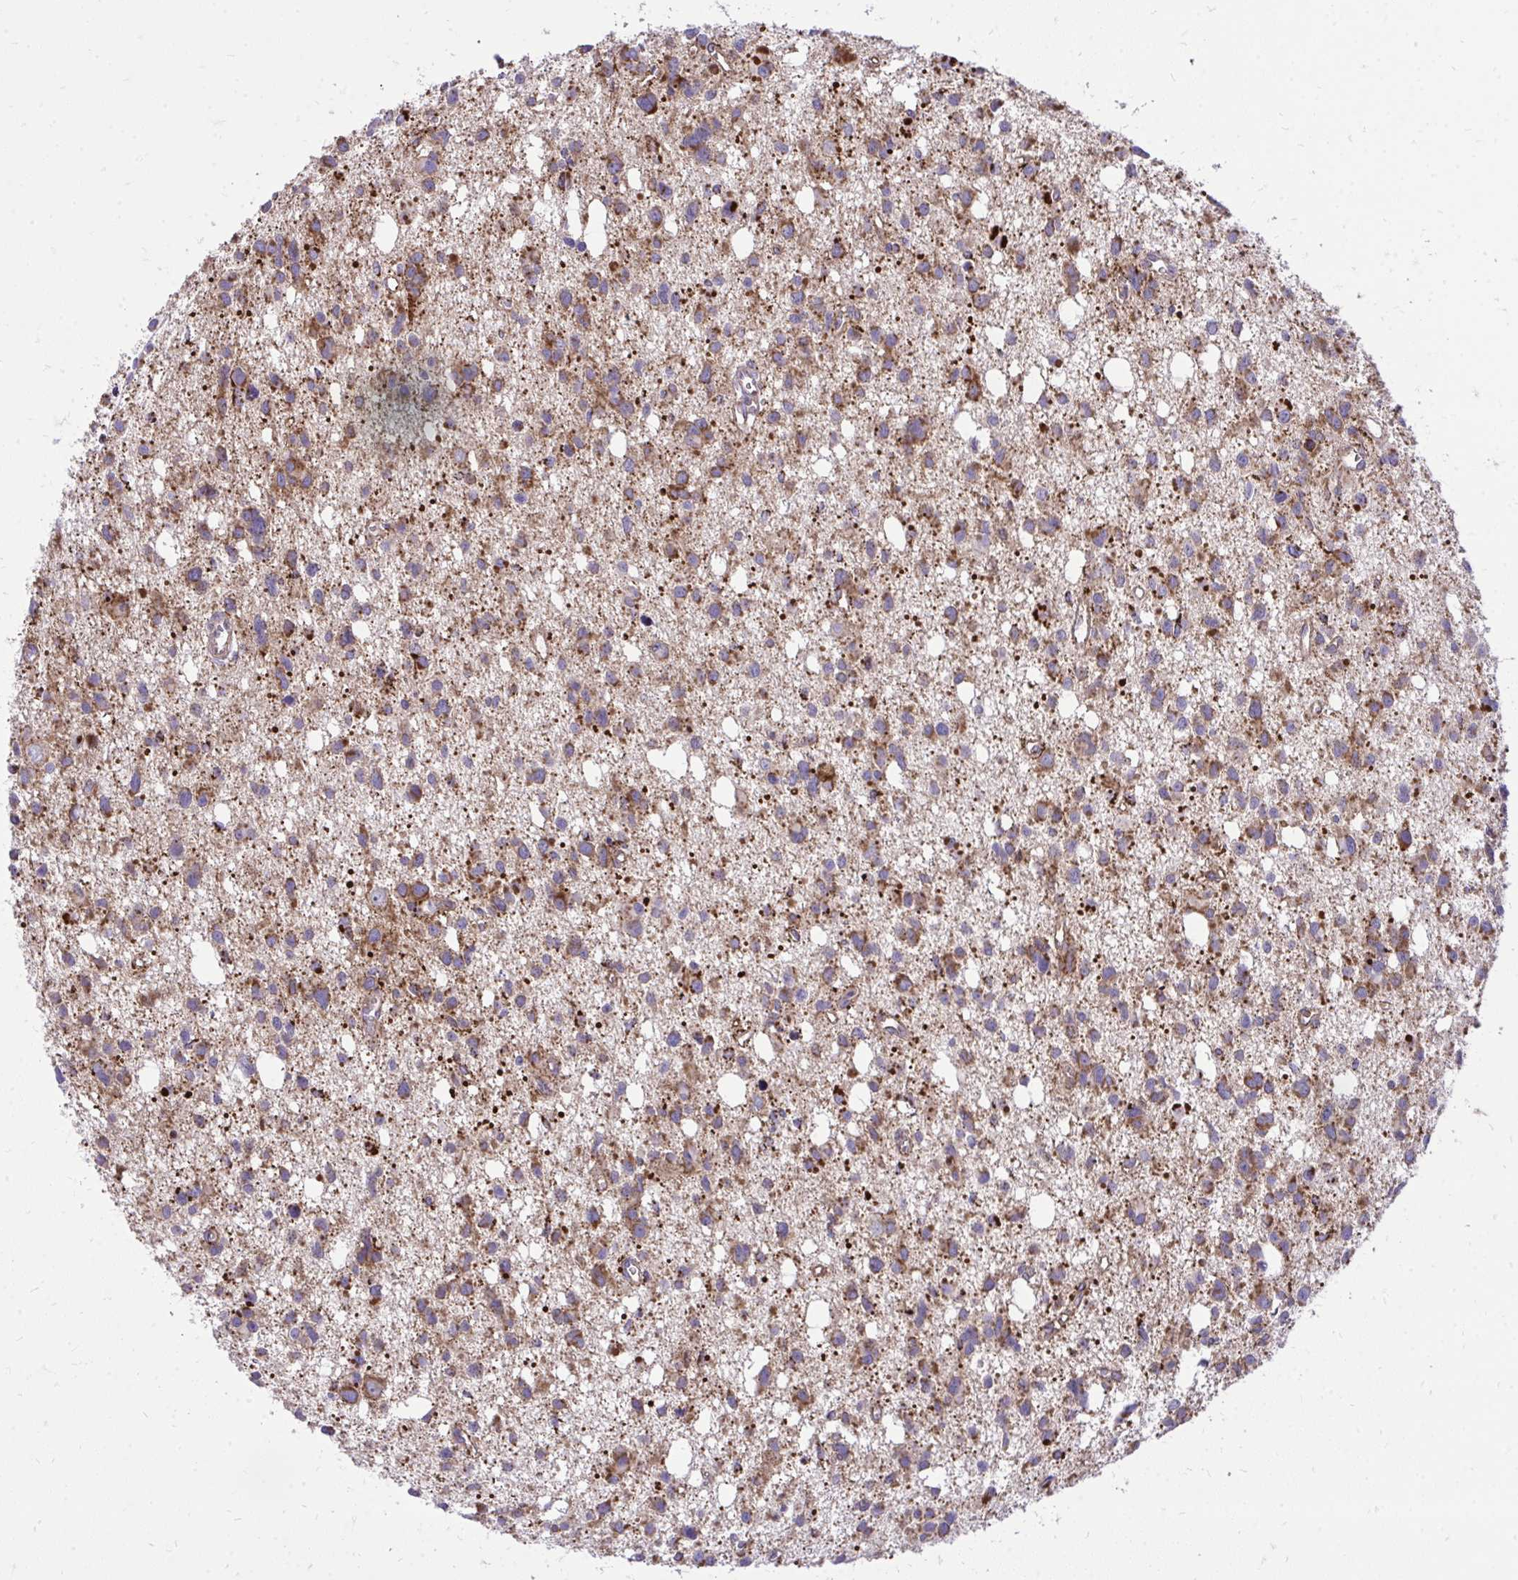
{"staining": {"intensity": "moderate", "quantity": ">75%", "location": "cytoplasmic/membranous"}, "tissue": "glioma", "cell_type": "Tumor cells", "image_type": "cancer", "snomed": [{"axis": "morphology", "description": "Glioma, malignant, High grade"}, {"axis": "topography", "description": "Brain"}], "caption": "Immunohistochemical staining of human glioma displays medium levels of moderate cytoplasmic/membranous positivity in about >75% of tumor cells.", "gene": "SPTBN2", "patient": {"sex": "male", "age": 23}}